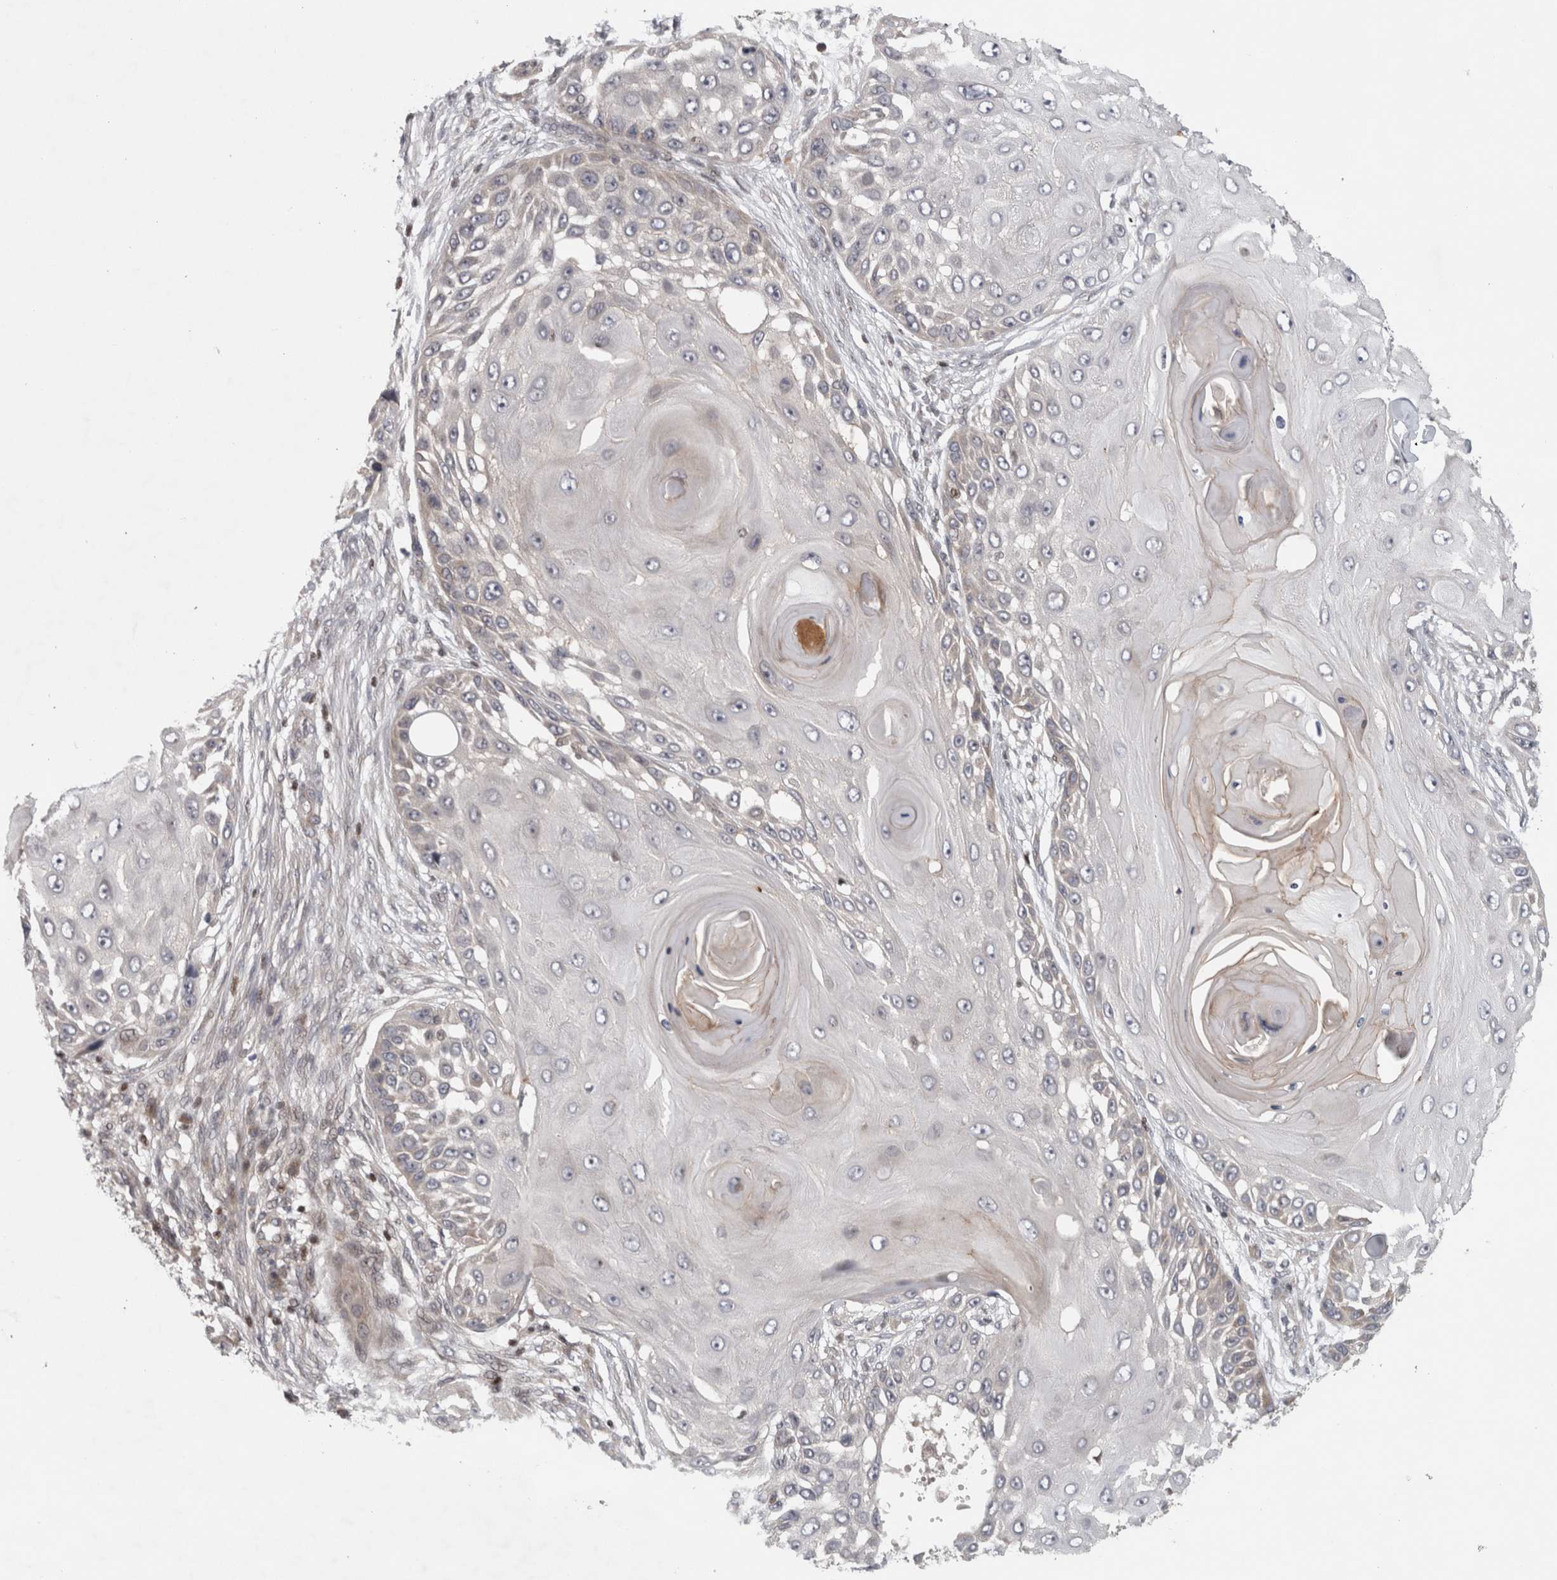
{"staining": {"intensity": "negative", "quantity": "none", "location": "none"}, "tissue": "skin cancer", "cell_type": "Tumor cells", "image_type": "cancer", "snomed": [{"axis": "morphology", "description": "Squamous cell carcinoma, NOS"}, {"axis": "topography", "description": "Skin"}], "caption": "There is no significant expression in tumor cells of skin cancer (squamous cell carcinoma).", "gene": "KDM8", "patient": {"sex": "female", "age": 44}}